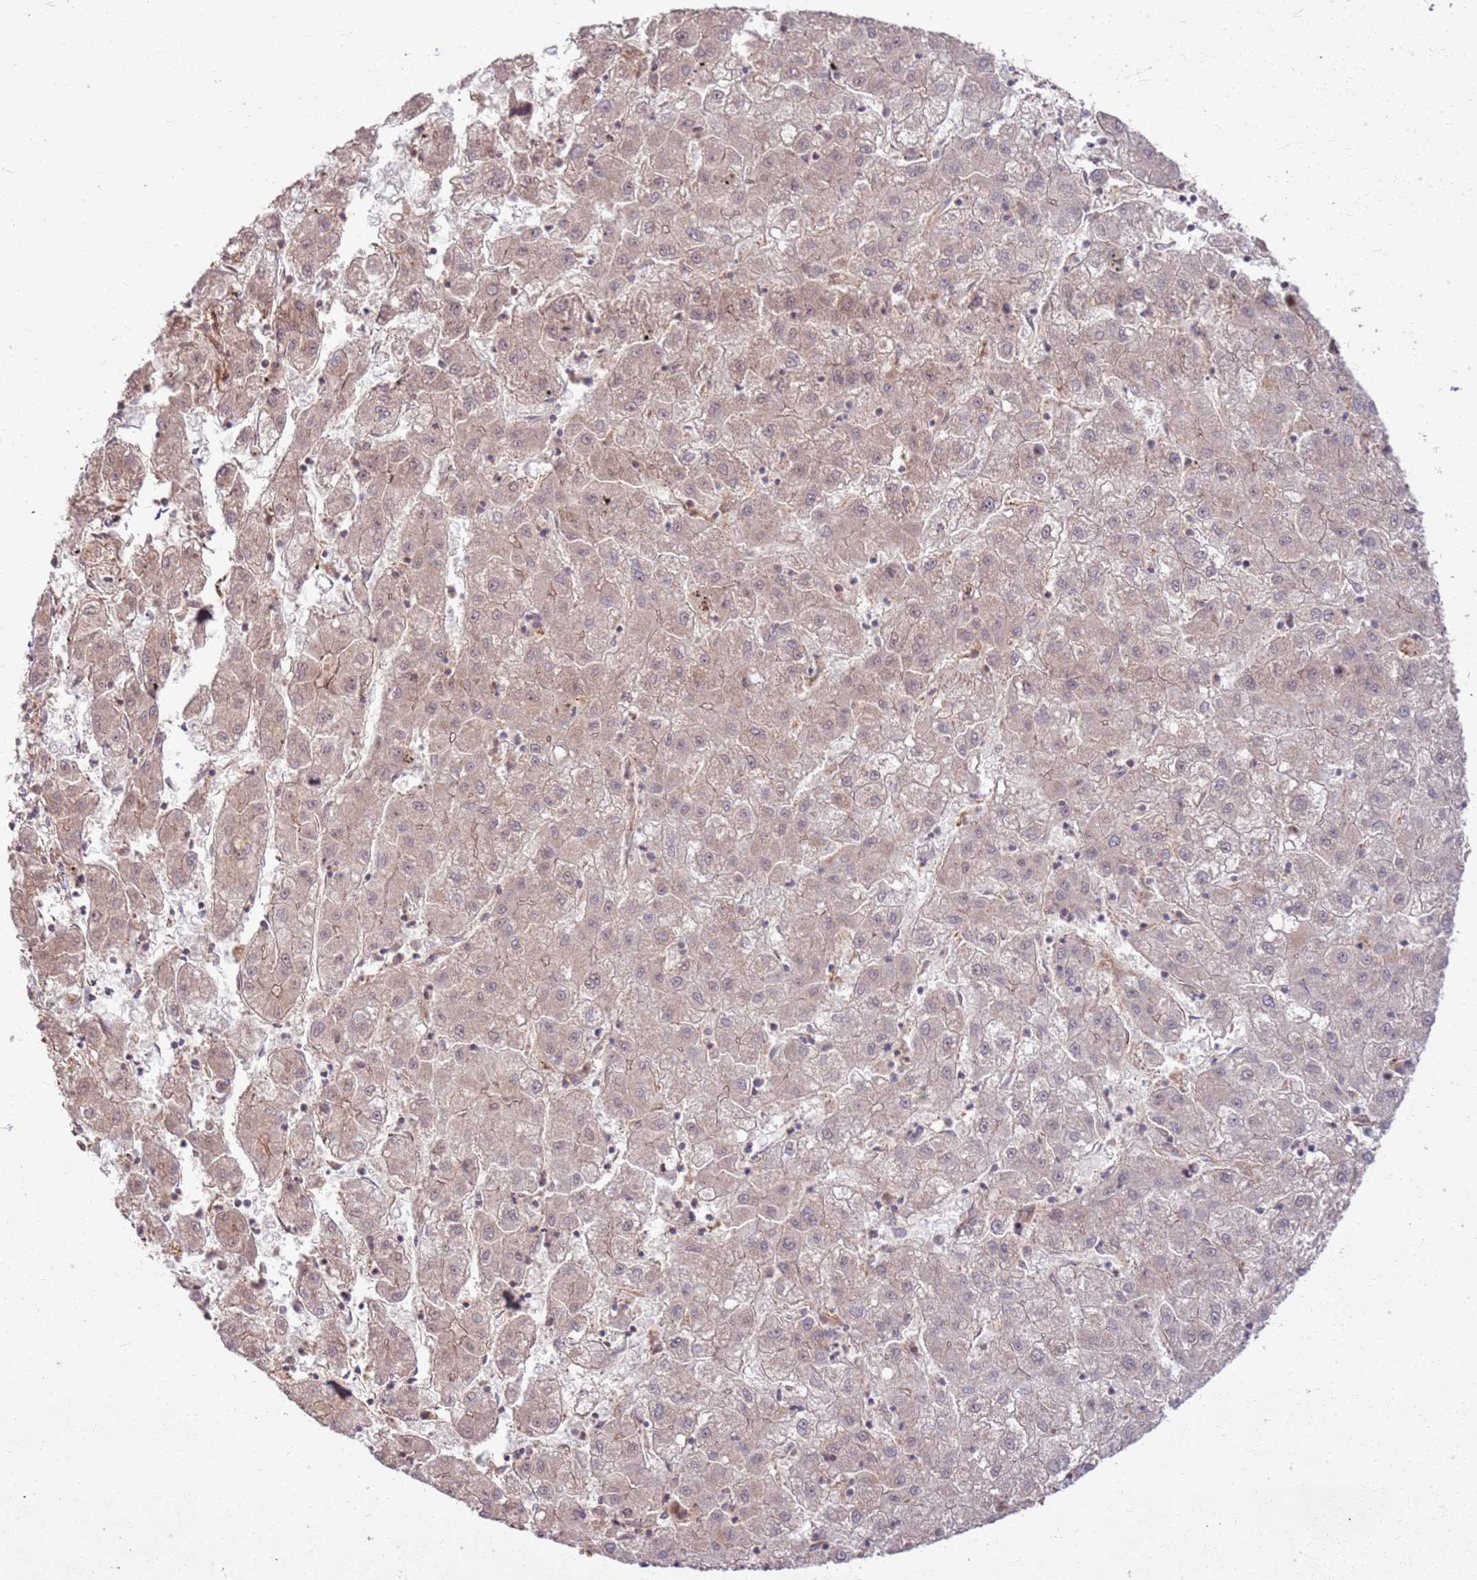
{"staining": {"intensity": "weak", "quantity": "25%-75%", "location": "cytoplasmic/membranous,nuclear"}, "tissue": "liver cancer", "cell_type": "Tumor cells", "image_type": "cancer", "snomed": [{"axis": "morphology", "description": "Carcinoma, Hepatocellular, NOS"}, {"axis": "topography", "description": "Liver"}], "caption": "DAB immunohistochemical staining of human liver cancer (hepatocellular carcinoma) displays weak cytoplasmic/membranous and nuclear protein staining in about 25%-75% of tumor cells.", "gene": "ZNF623", "patient": {"sex": "male", "age": 72}}